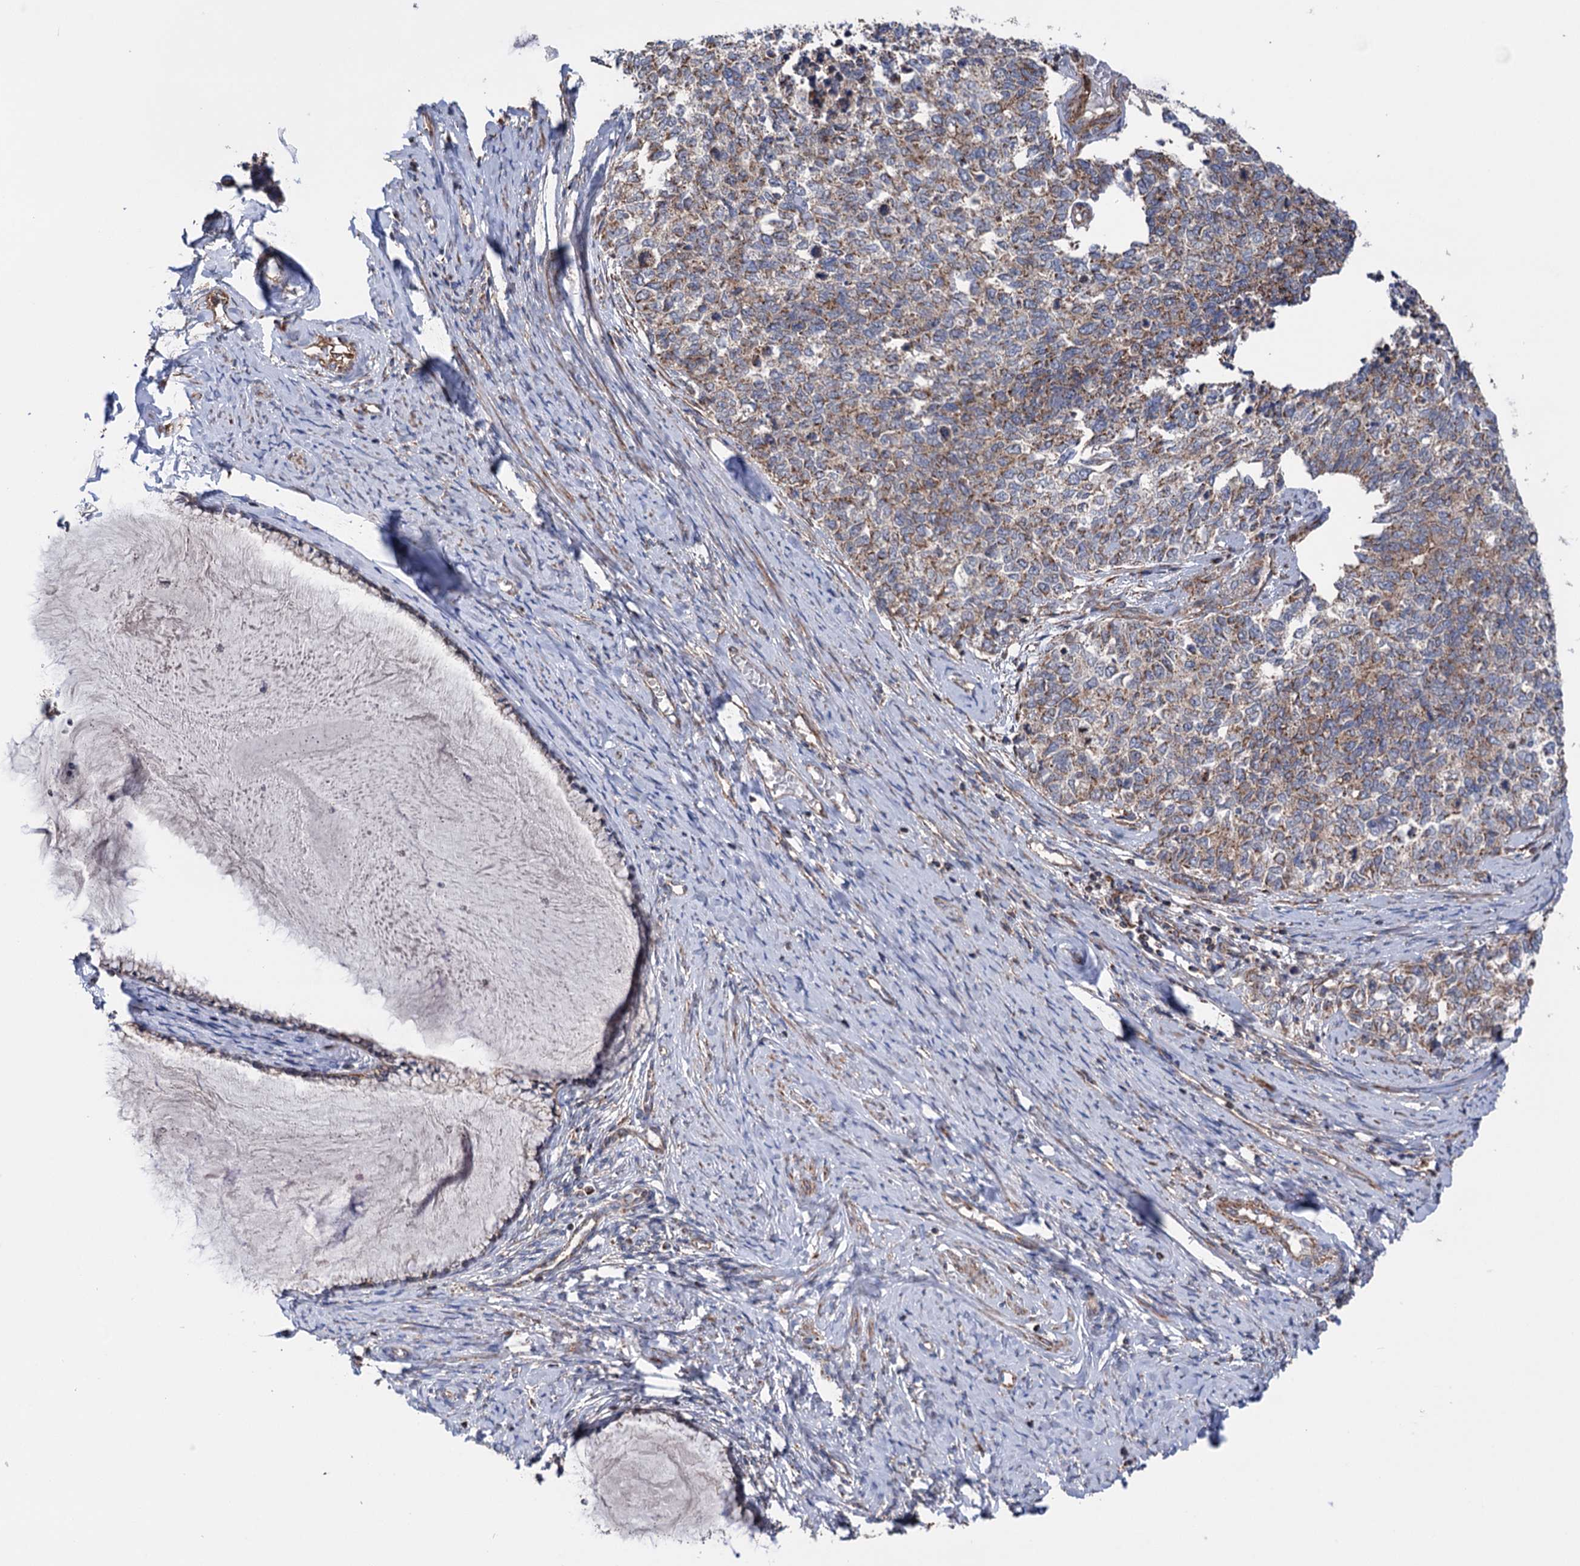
{"staining": {"intensity": "moderate", "quantity": "25%-75%", "location": "cytoplasmic/membranous"}, "tissue": "cervical cancer", "cell_type": "Tumor cells", "image_type": "cancer", "snomed": [{"axis": "morphology", "description": "Squamous cell carcinoma, NOS"}, {"axis": "topography", "description": "Cervix"}], "caption": "Squamous cell carcinoma (cervical) was stained to show a protein in brown. There is medium levels of moderate cytoplasmic/membranous staining in about 25%-75% of tumor cells.", "gene": "SUCLA2", "patient": {"sex": "female", "age": 63}}